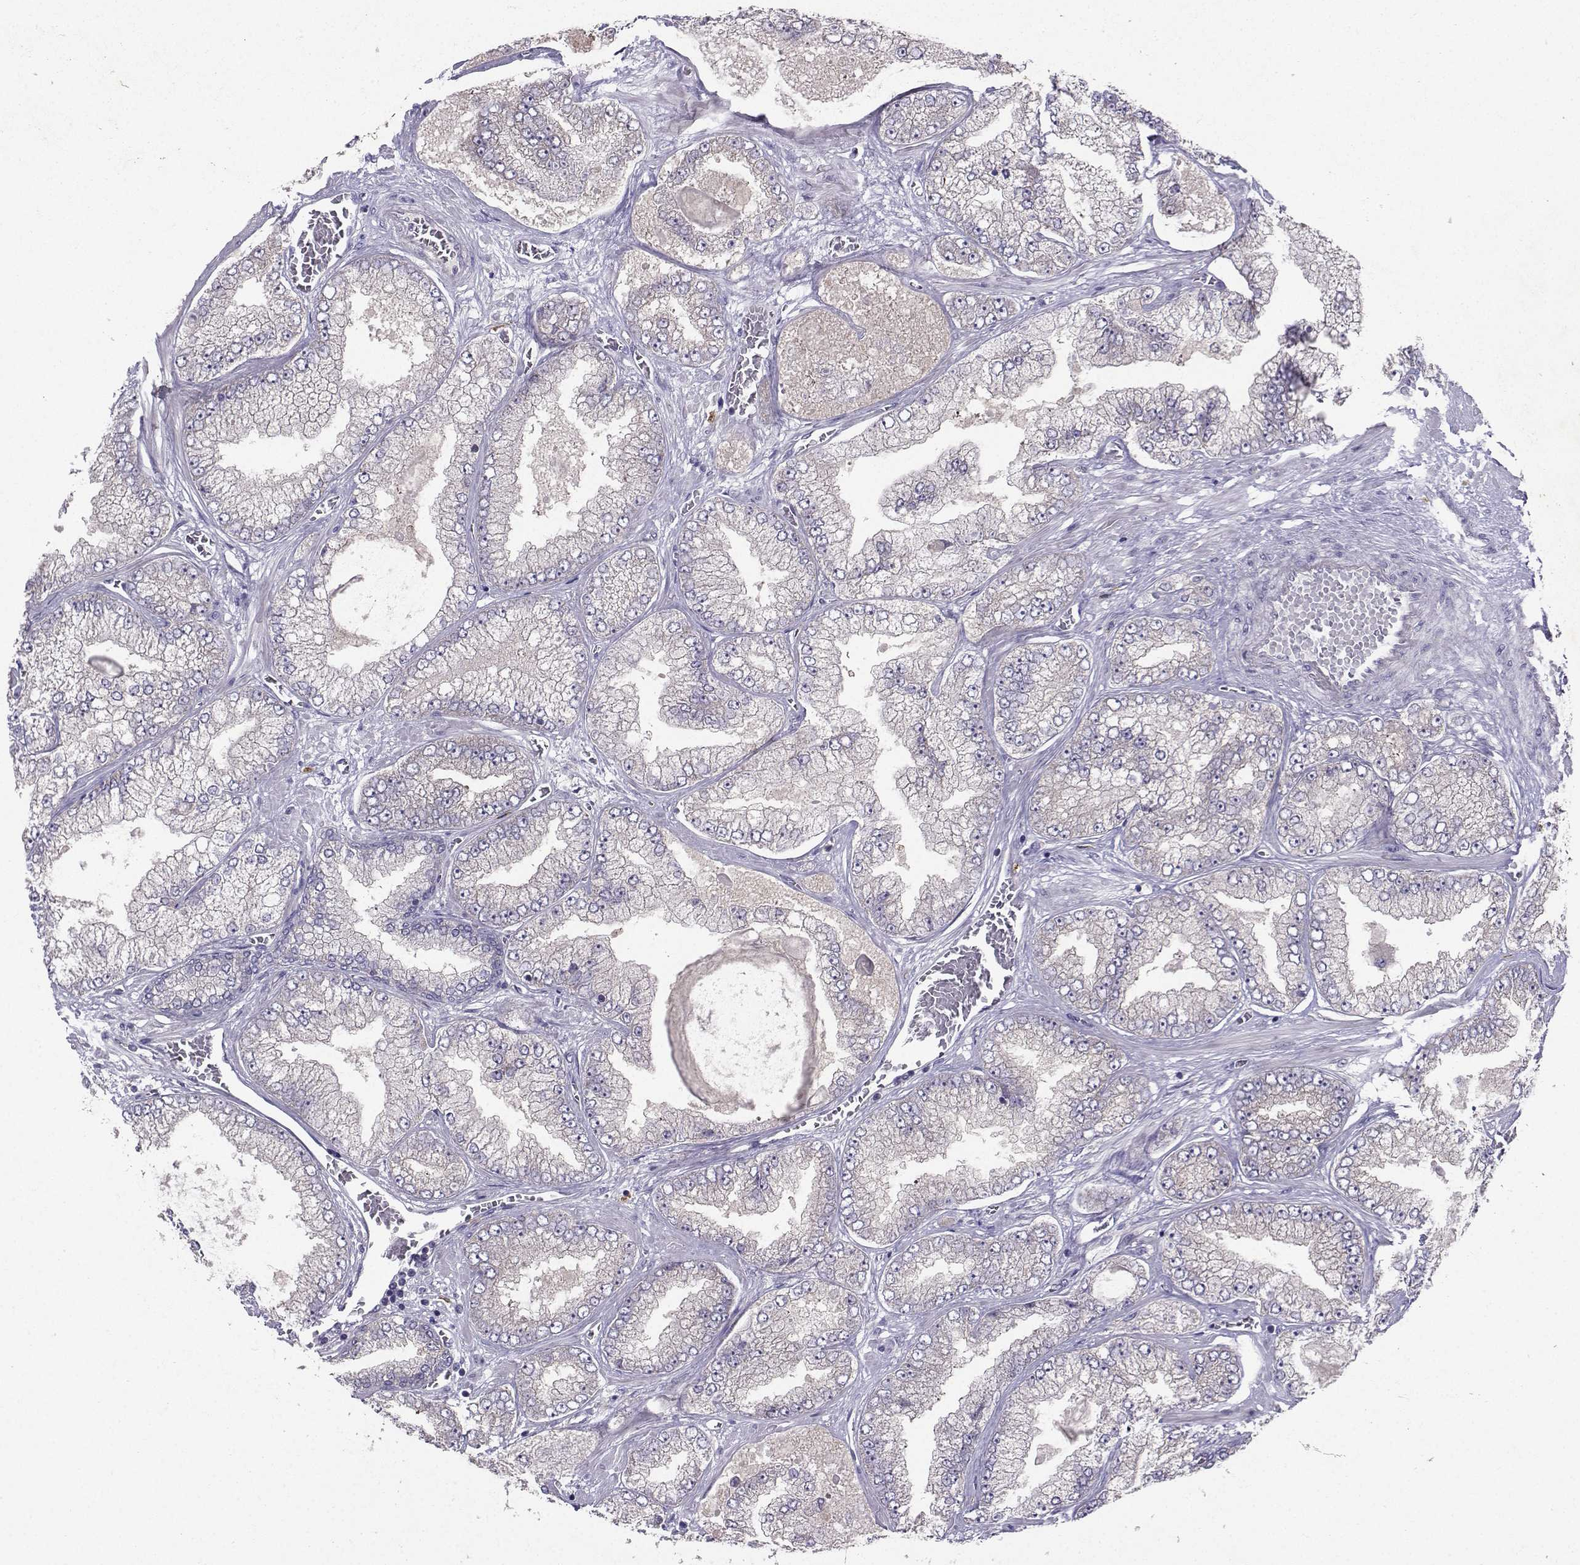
{"staining": {"intensity": "negative", "quantity": "none", "location": "none"}, "tissue": "prostate cancer", "cell_type": "Tumor cells", "image_type": "cancer", "snomed": [{"axis": "morphology", "description": "Adenocarcinoma, Low grade"}, {"axis": "topography", "description": "Prostate"}], "caption": "This is an immunohistochemistry (IHC) image of human prostate cancer. There is no staining in tumor cells.", "gene": "STXBP5", "patient": {"sex": "male", "age": 57}}